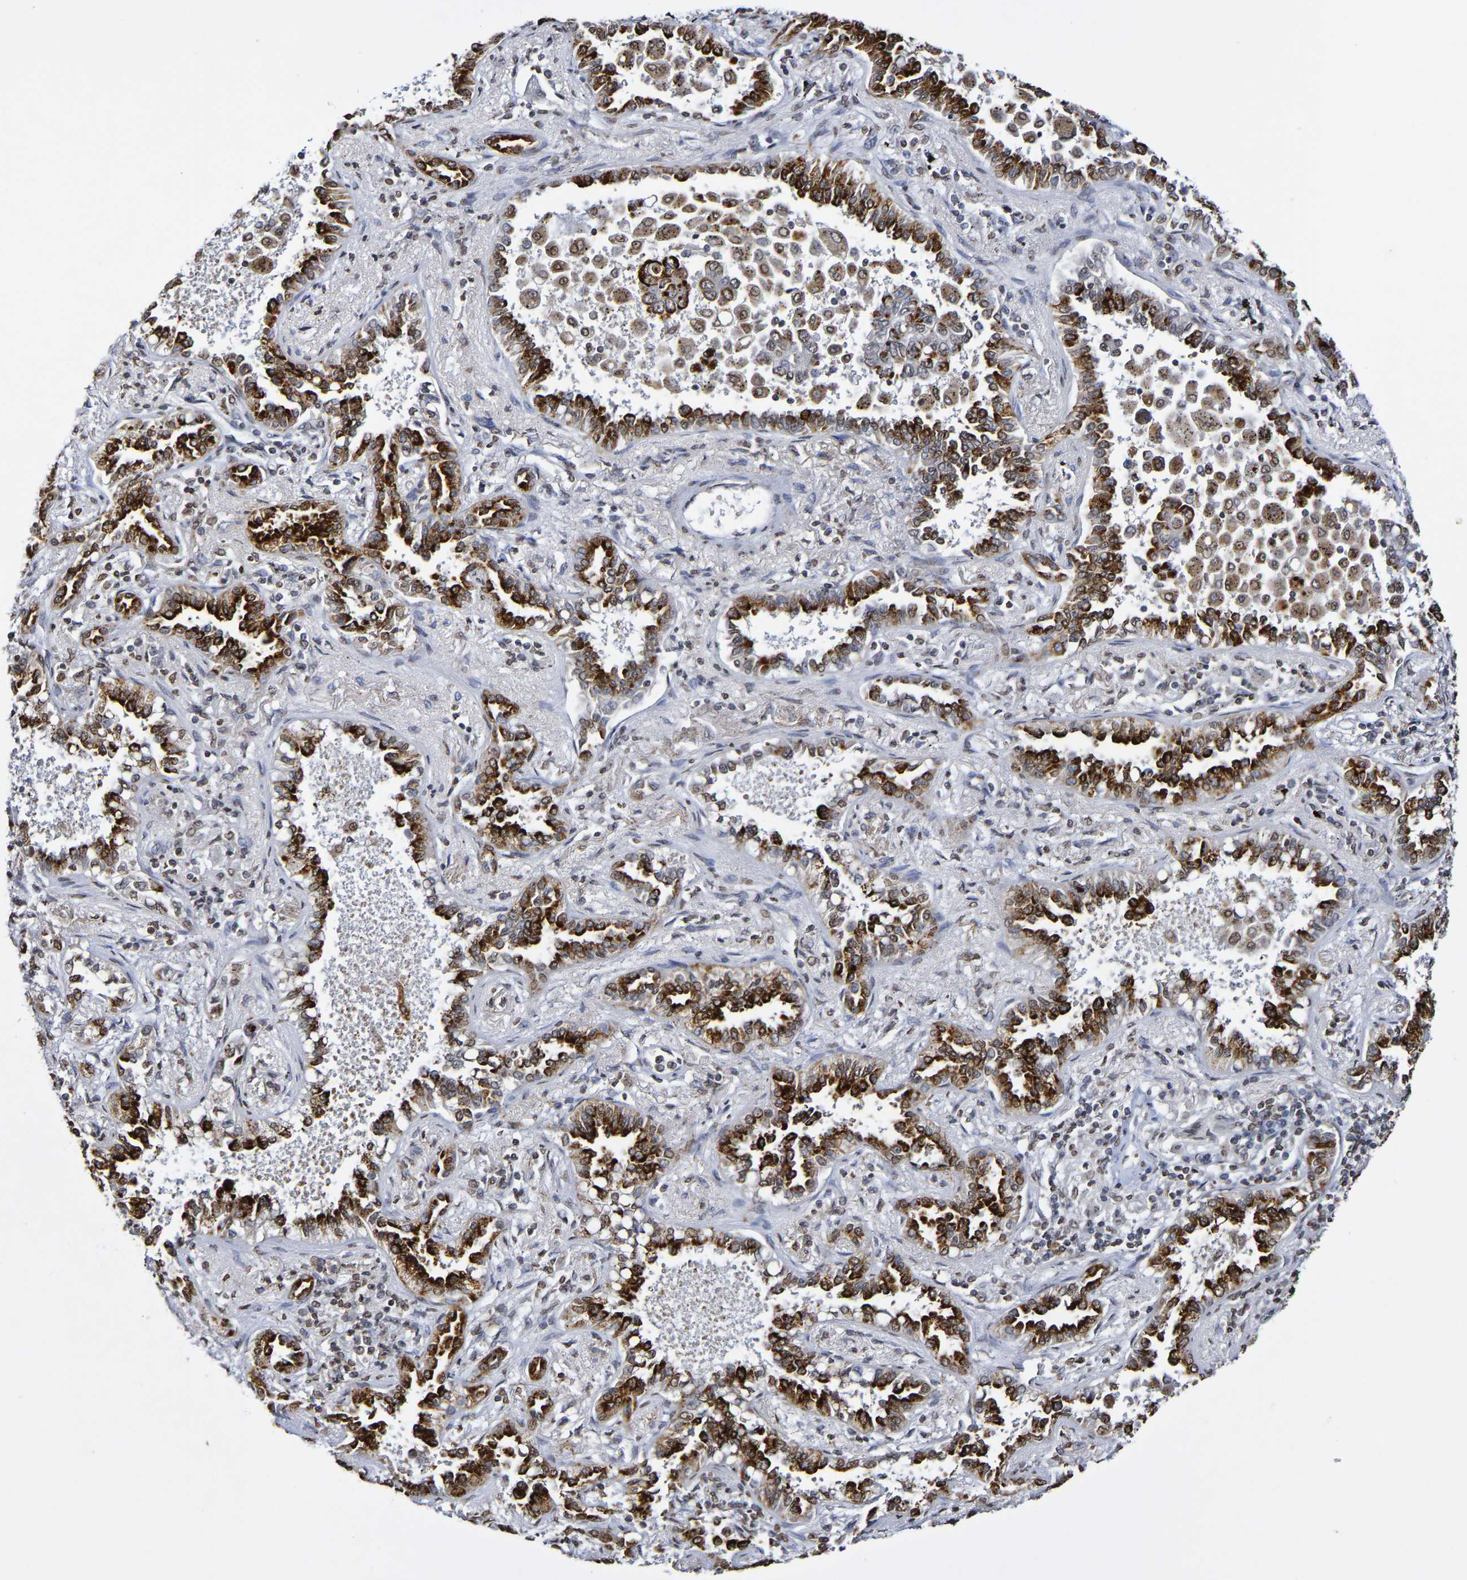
{"staining": {"intensity": "strong", "quantity": ">75%", "location": "cytoplasmic/membranous"}, "tissue": "lung cancer", "cell_type": "Tumor cells", "image_type": "cancer", "snomed": [{"axis": "morphology", "description": "Normal tissue, NOS"}, {"axis": "morphology", "description": "Adenocarcinoma, NOS"}, {"axis": "topography", "description": "Lung"}], "caption": "A brown stain highlights strong cytoplasmic/membranous expression of a protein in human lung cancer tumor cells.", "gene": "ATF4", "patient": {"sex": "male", "age": 59}}